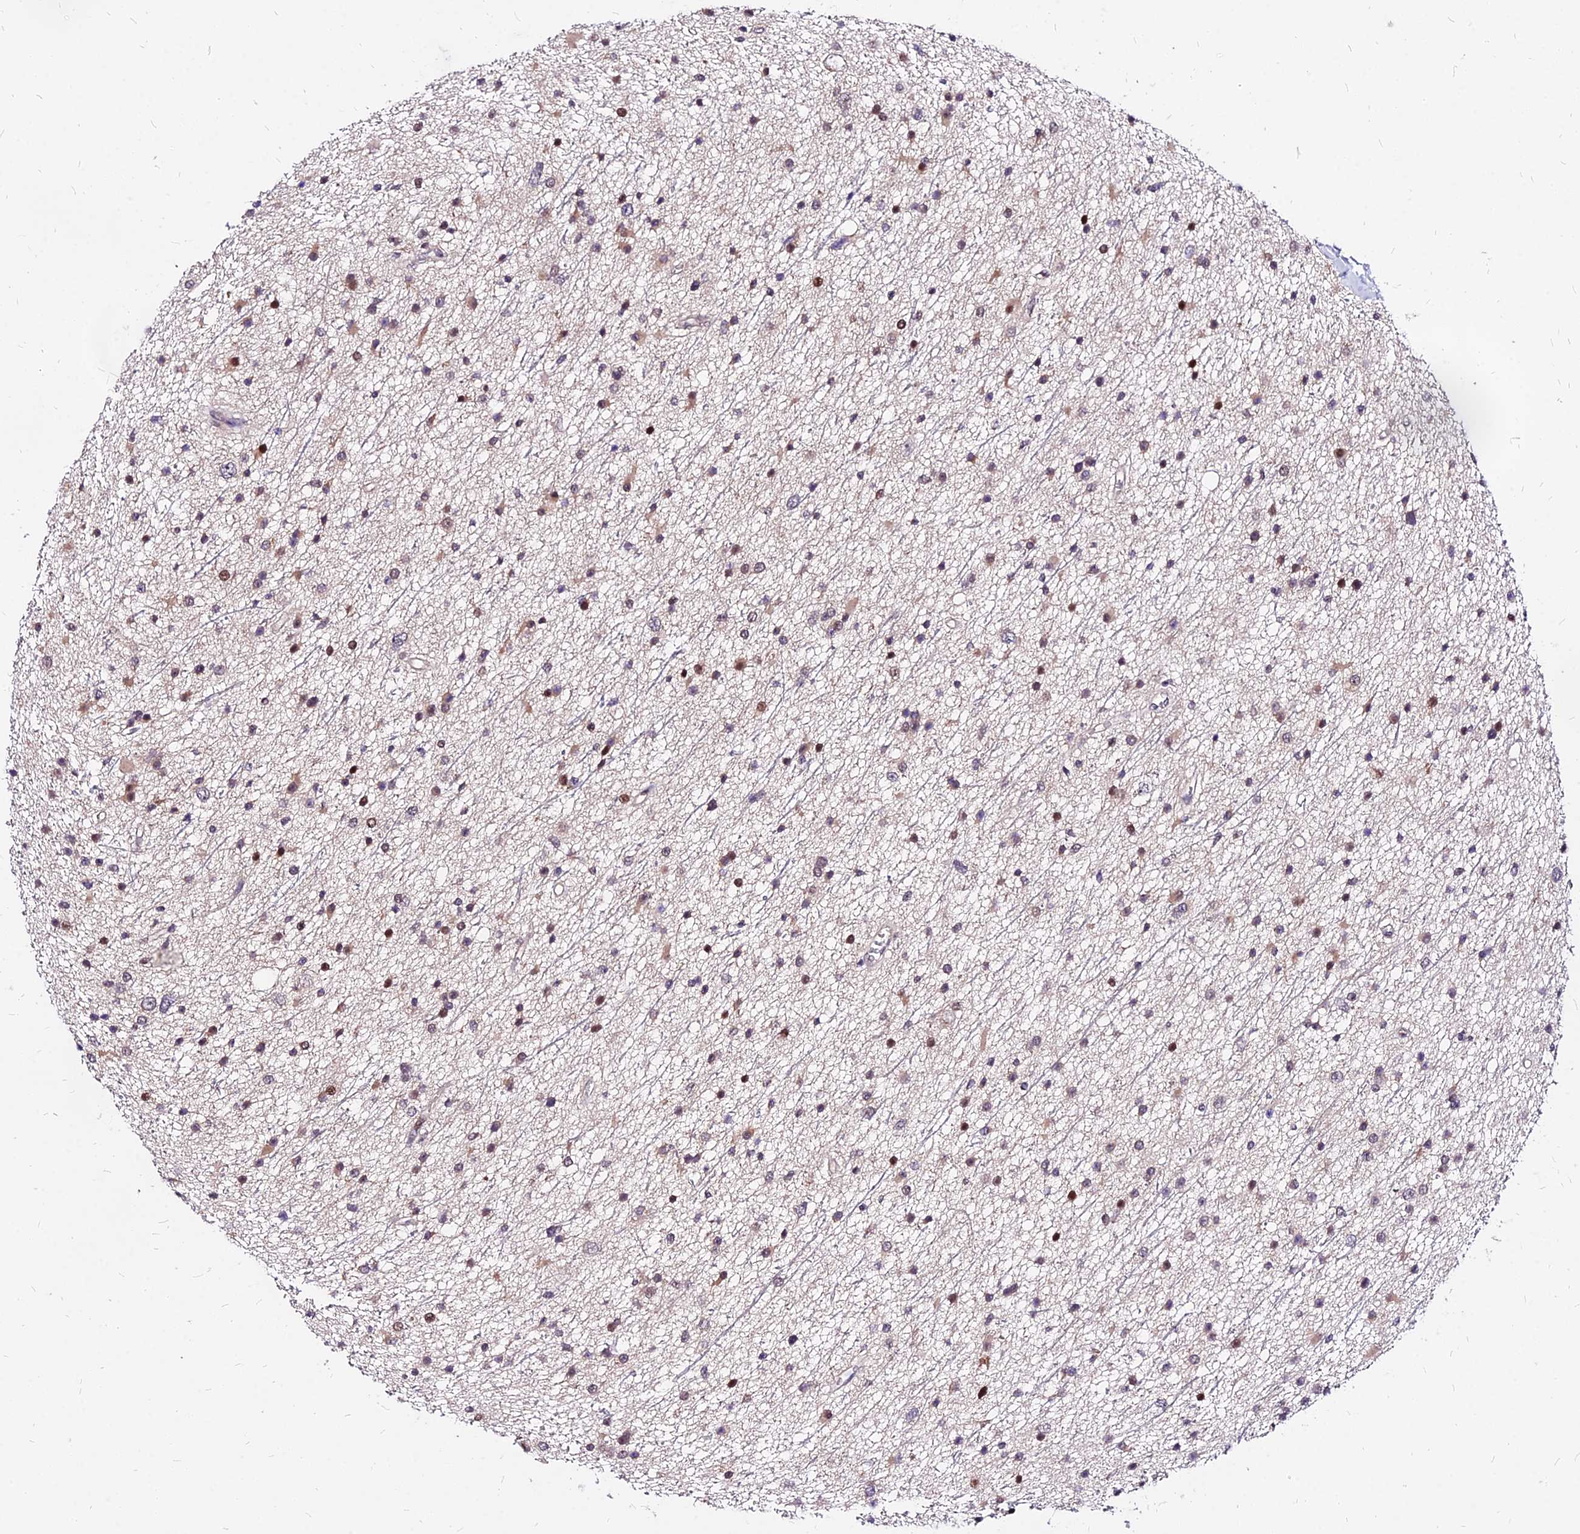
{"staining": {"intensity": "moderate", "quantity": "<25%", "location": "nuclear"}, "tissue": "glioma", "cell_type": "Tumor cells", "image_type": "cancer", "snomed": [{"axis": "morphology", "description": "Glioma, malignant, Low grade"}, {"axis": "topography", "description": "Cerebral cortex"}], "caption": "Tumor cells exhibit low levels of moderate nuclear staining in approximately <25% of cells in malignant glioma (low-grade).", "gene": "DDX55", "patient": {"sex": "female", "age": 39}}